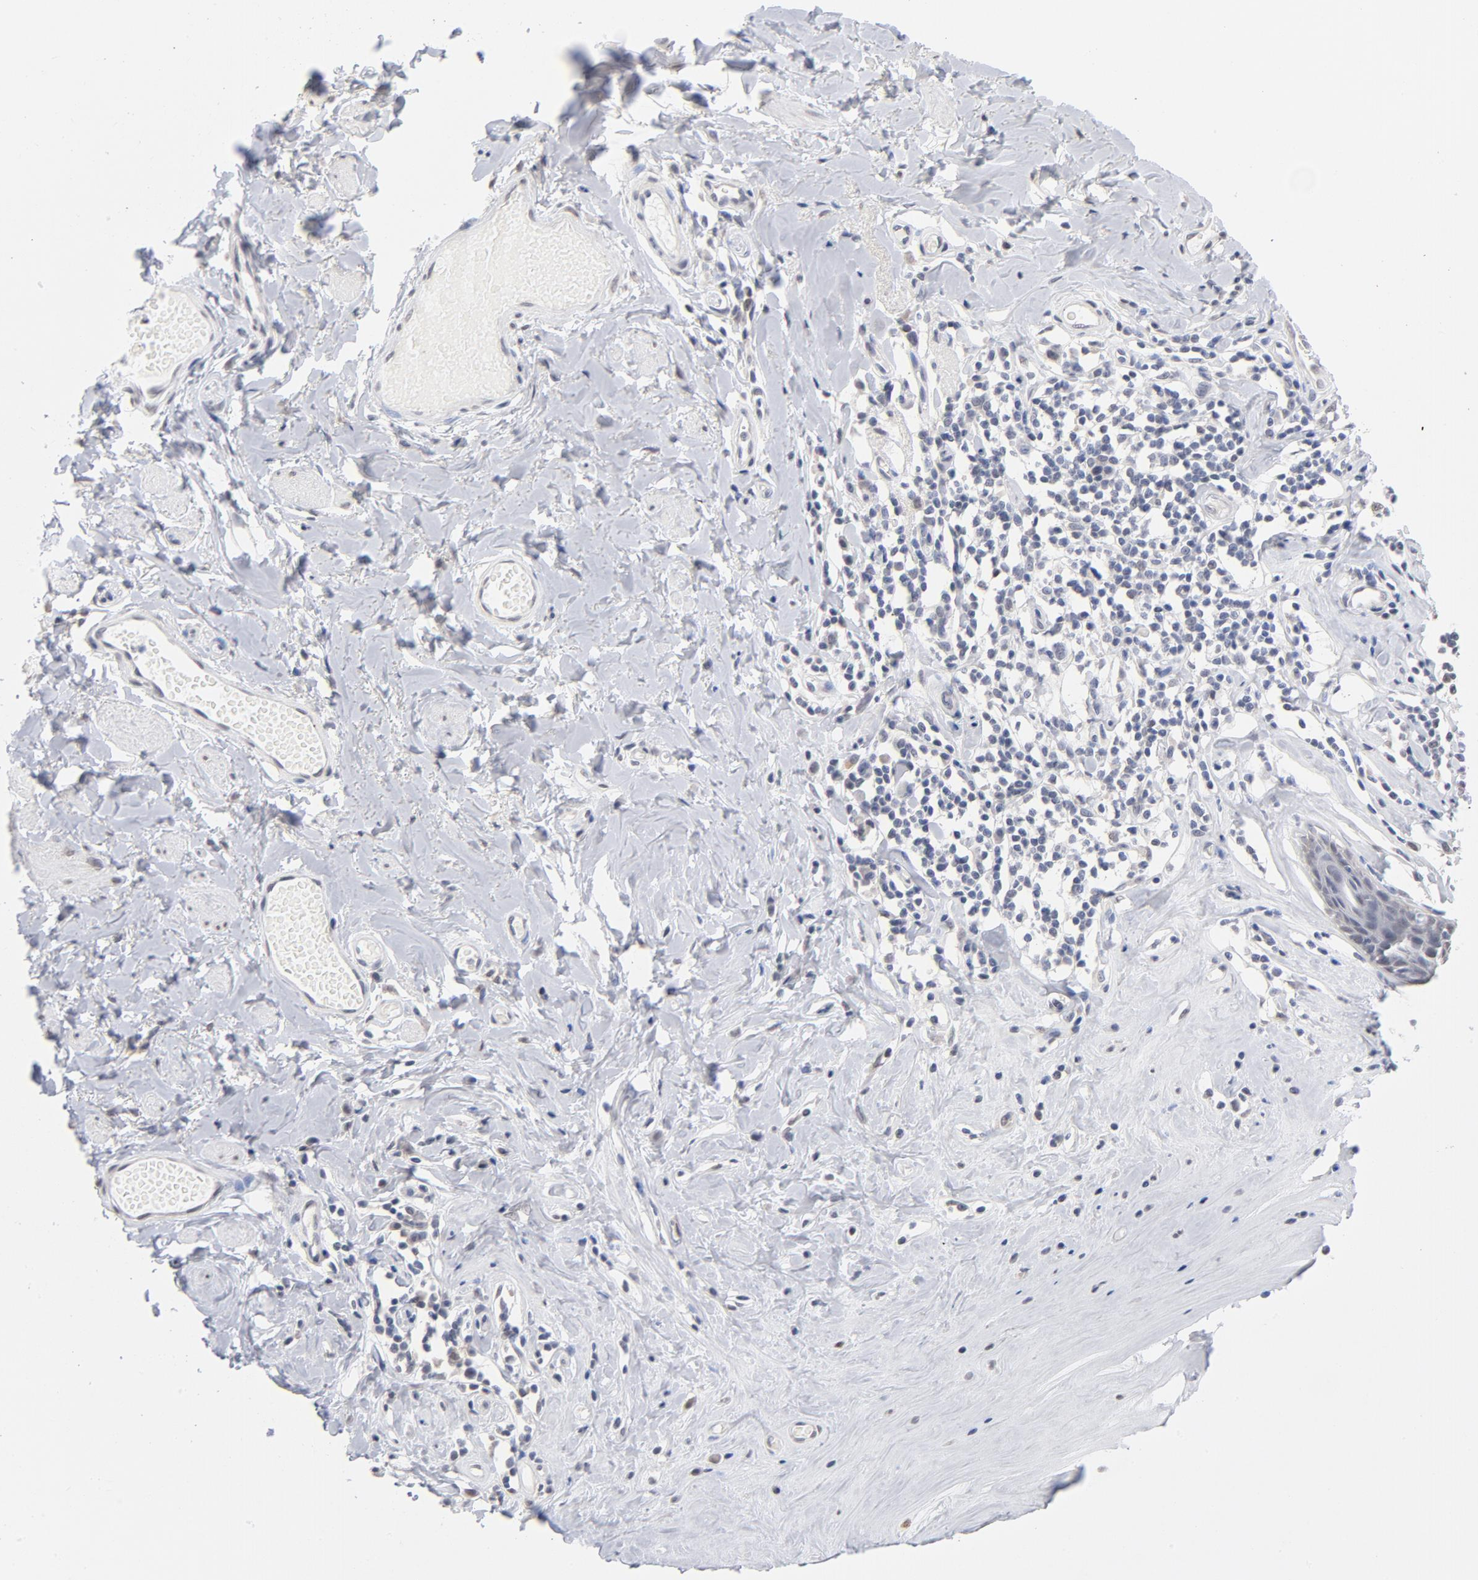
{"staining": {"intensity": "weak", "quantity": "<25%", "location": "cytoplasmic/membranous,nuclear"}, "tissue": "skin", "cell_type": "Epidermal cells", "image_type": "normal", "snomed": [{"axis": "morphology", "description": "Normal tissue, NOS"}, {"axis": "morphology", "description": "Inflammation, NOS"}, {"axis": "topography", "description": "Vulva"}], "caption": "The micrograph shows no significant positivity in epidermal cells of skin. The staining was performed using DAB (3,3'-diaminobenzidine) to visualize the protein expression in brown, while the nuclei were stained in blue with hematoxylin (Magnification: 20x).", "gene": "RBM3", "patient": {"sex": "female", "age": 84}}